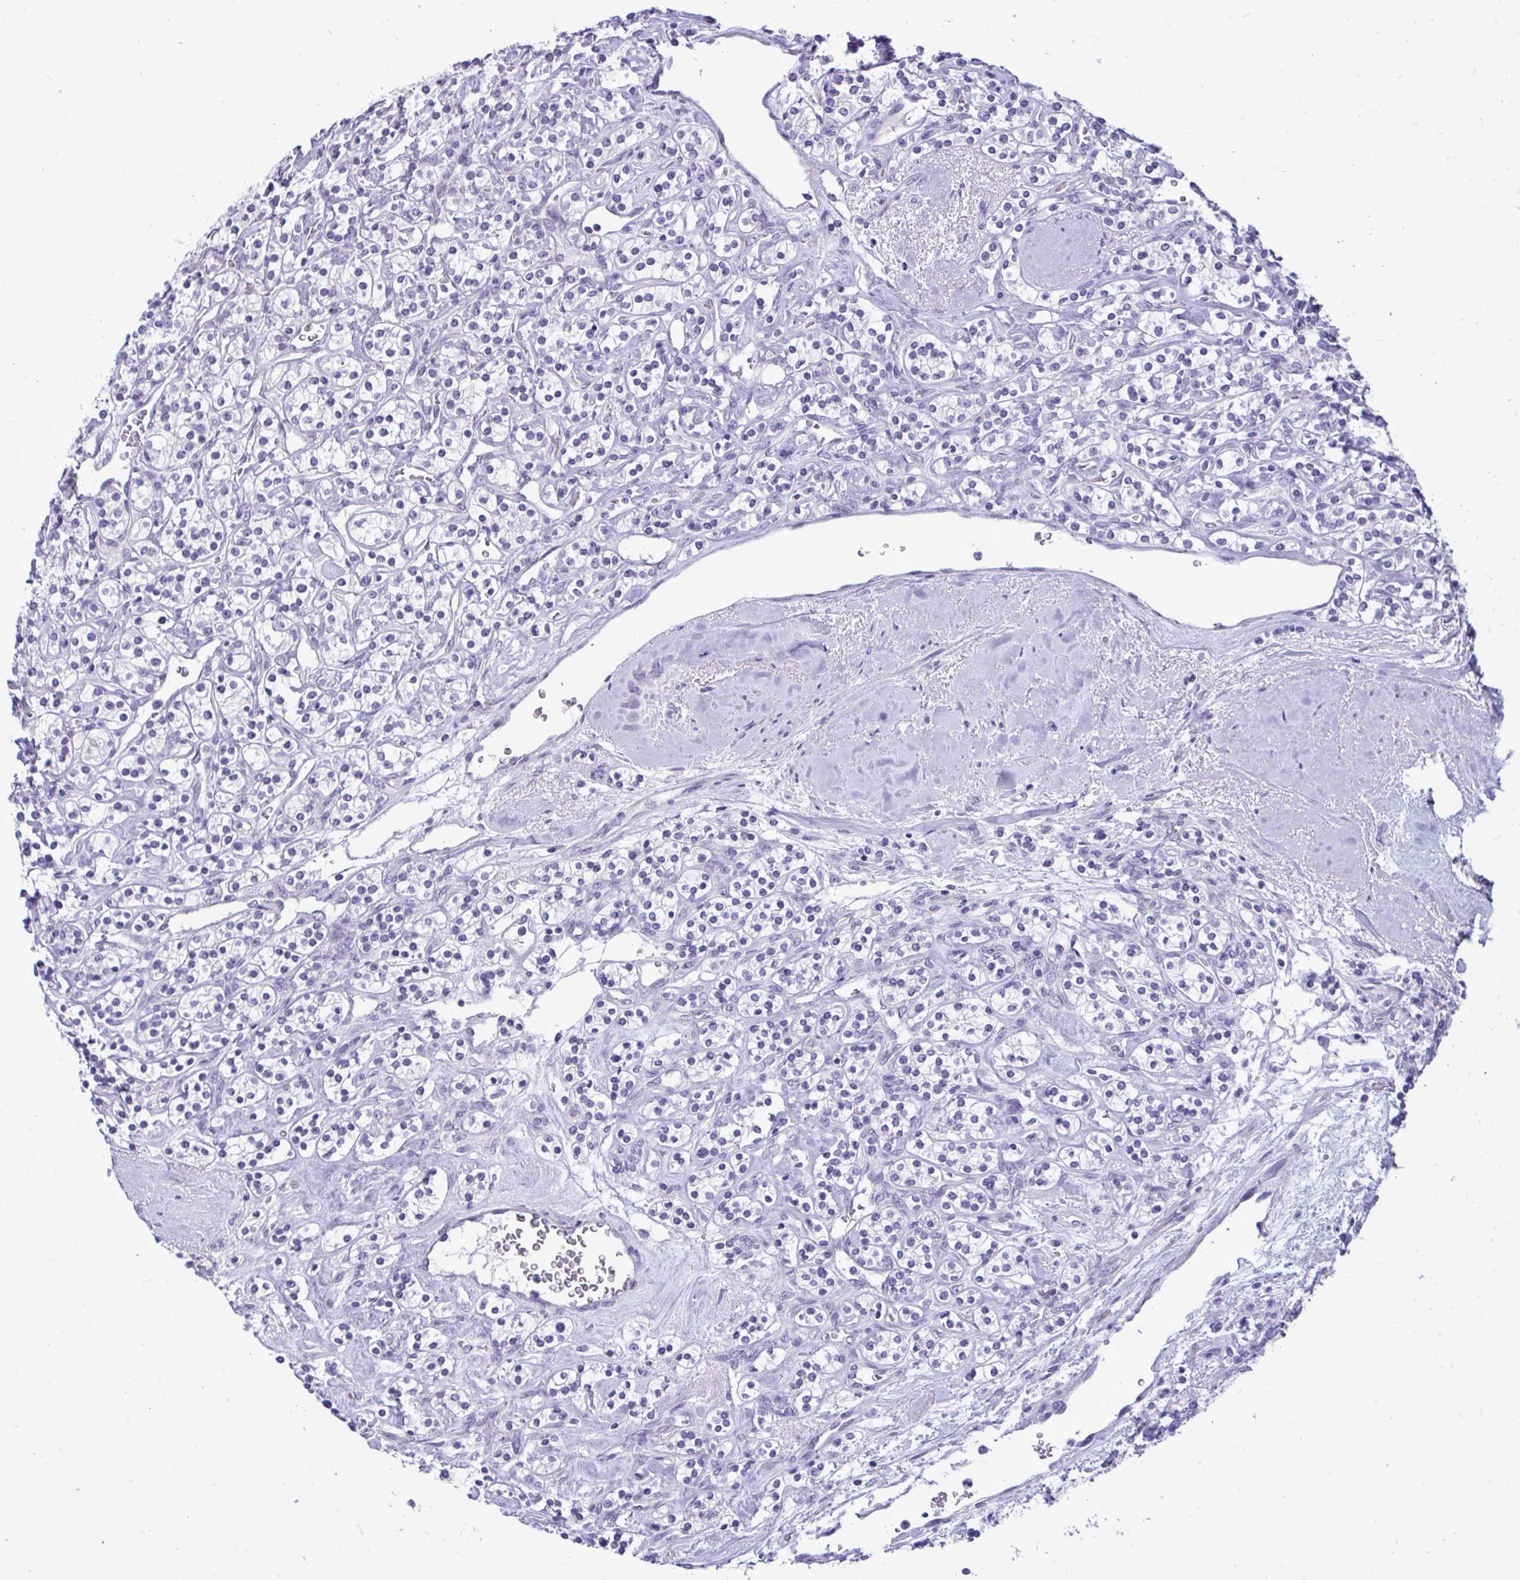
{"staining": {"intensity": "negative", "quantity": "none", "location": "none"}, "tissue": "renal cancer", "cell_type": "Tumor cells", "image_type": "cancer", "snomed": [{"axis": "morphology", "description": "Adenocarcinoma, NOS"}, {"axis": "topography", "description": "Kidney"}], "caption": "Immunohistochemistry of human adenocarcinoma (renal) reveals no expression in tumor cells.", "gene": "PRM2", "patient": {"sex": "male", "age": 77}}